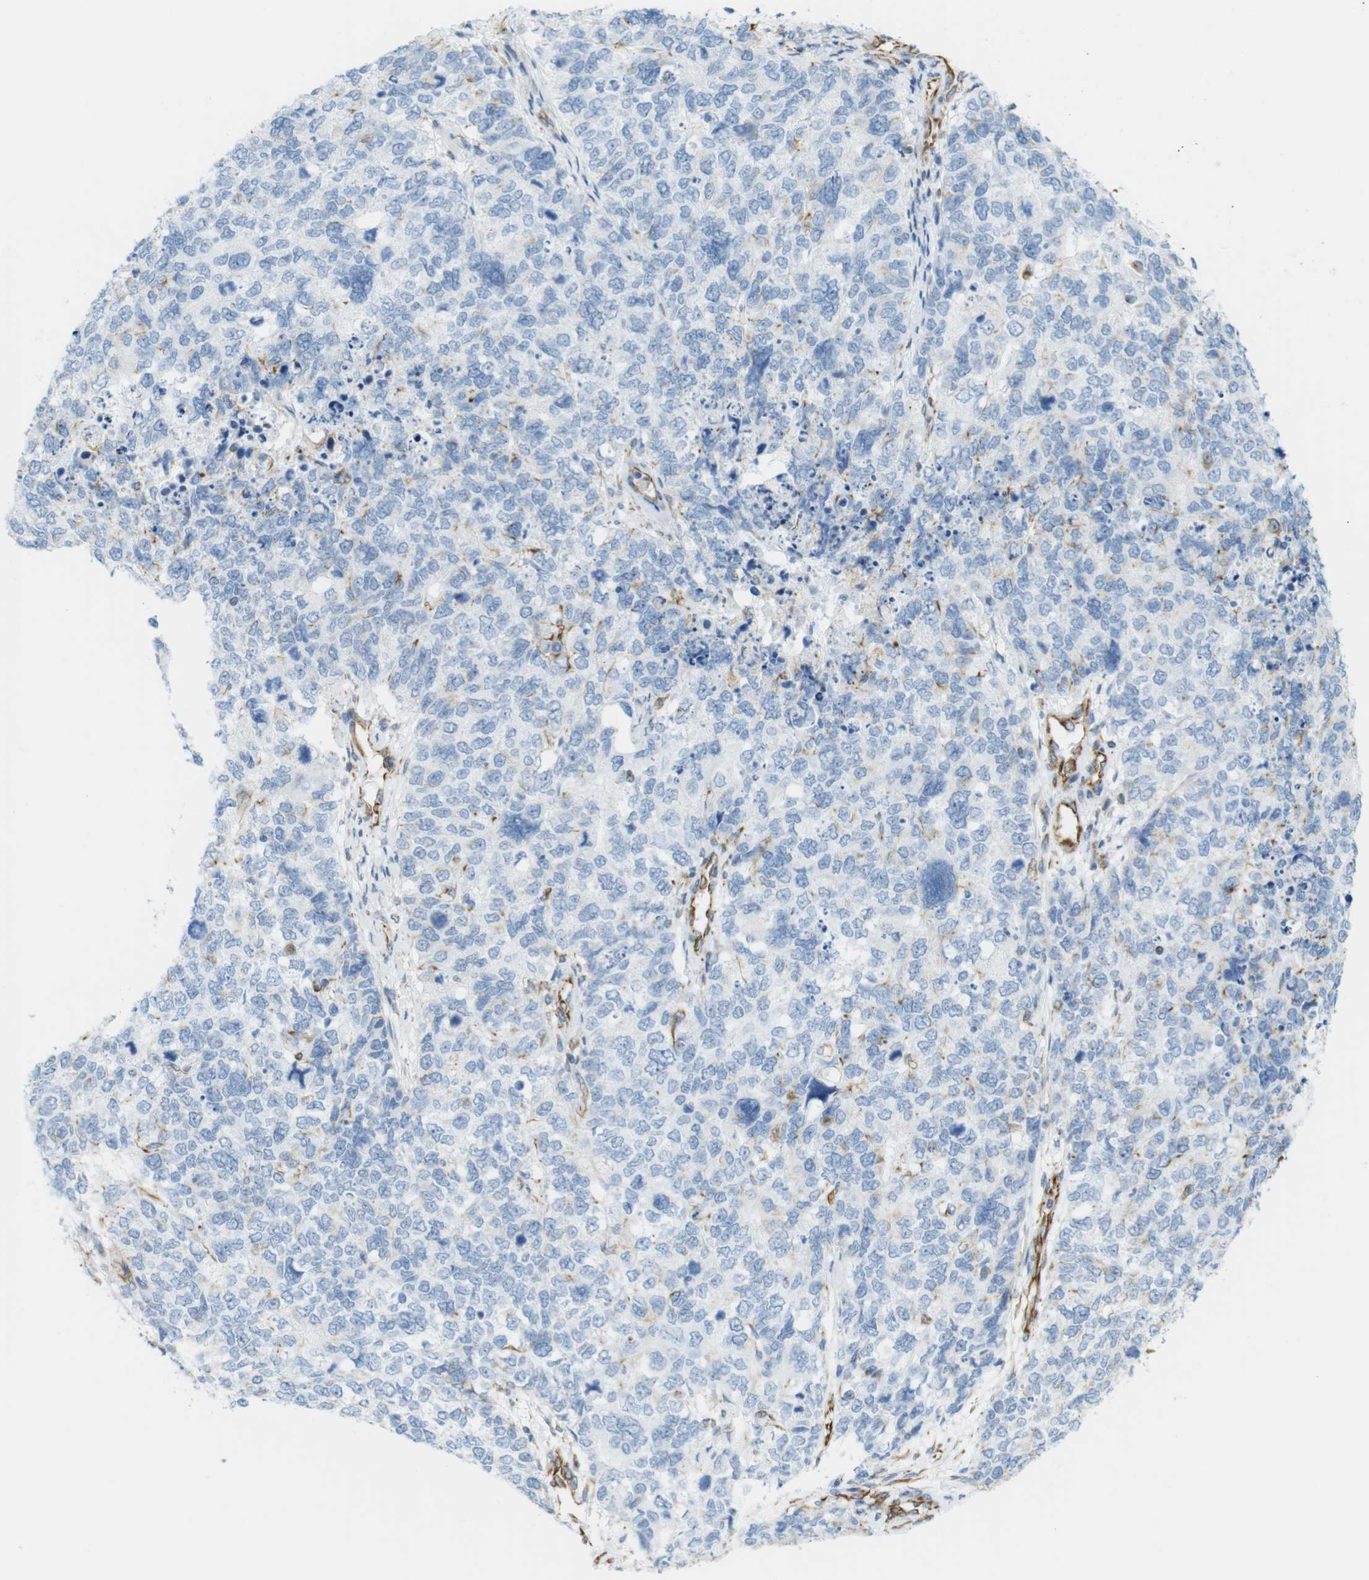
{"staining": {"intensity": "negative", "quantity": "none", "location": "none"}, "tissue": "cervical cancer", "cell_type": "Tumor cells", "image_type": "cancer", "snomed": [{"axis": "morphology", "description": "Squamous cell carcinoma, NOS"}, {"axis": "topography", "description": "Cervix"}], "caption": "Protein analysis of cervical cancer reveals no significant expression in tumor cells.", "gene": "MS4A10", "patient": {"sex": "female", "age": 63}}